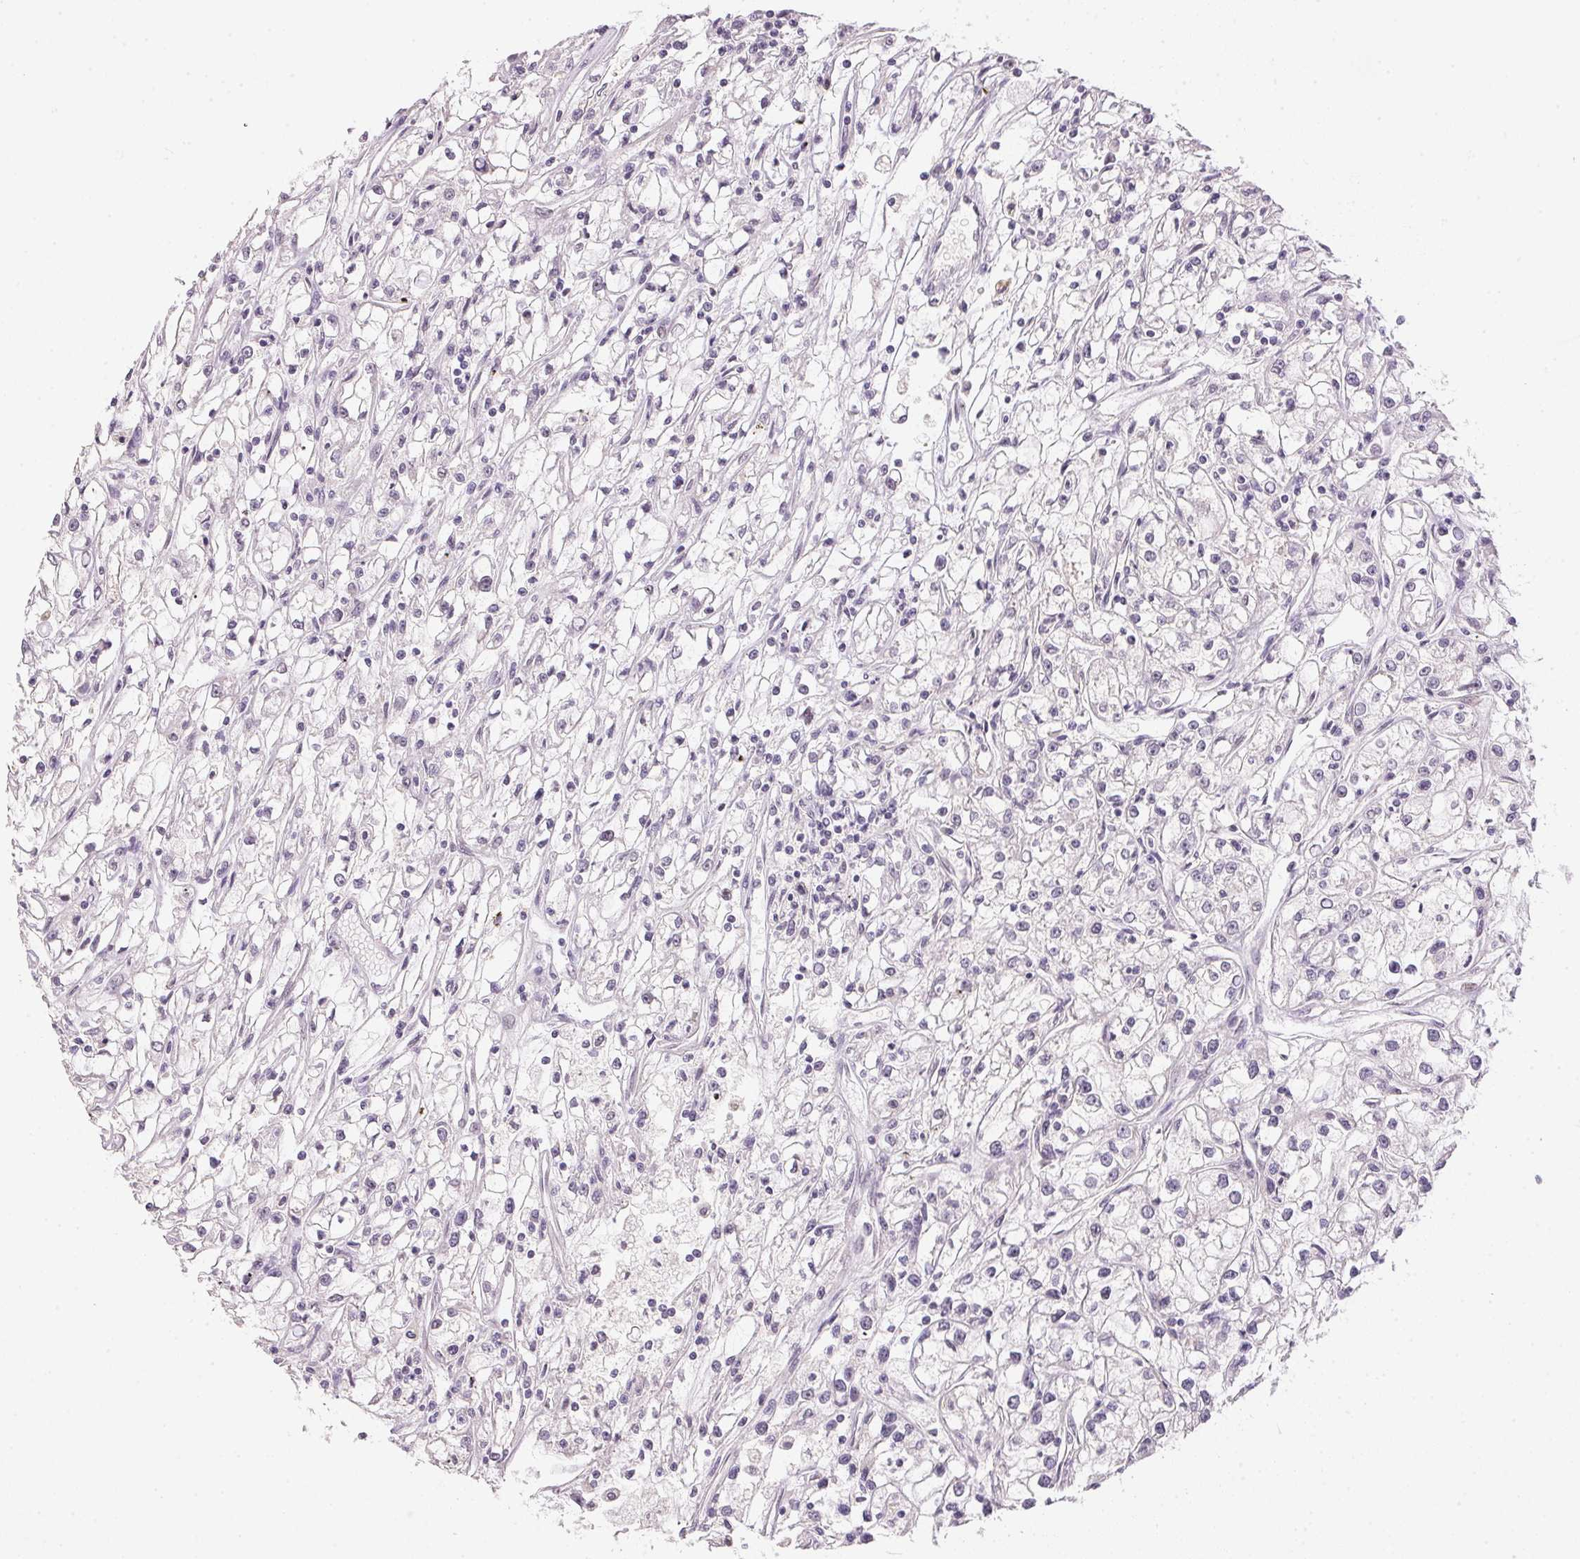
{"staining": {"intensity": "negative", "quantity": "none", "location": "none"}, "tissue": "renal cancer", "cell_type": "Tumor cells", "image_type": "cancer", "snomed": [{"axis": "morphology", "description": "Adenocarcinoma, NOS"}, {"axis": "topography", "description": "Kidney"}], "caption": "There is no significant staining in tumor cells of renal adenocarcinoma.", "gene": "POLR3G", "patient": {"sex": "female", "age": 59}}